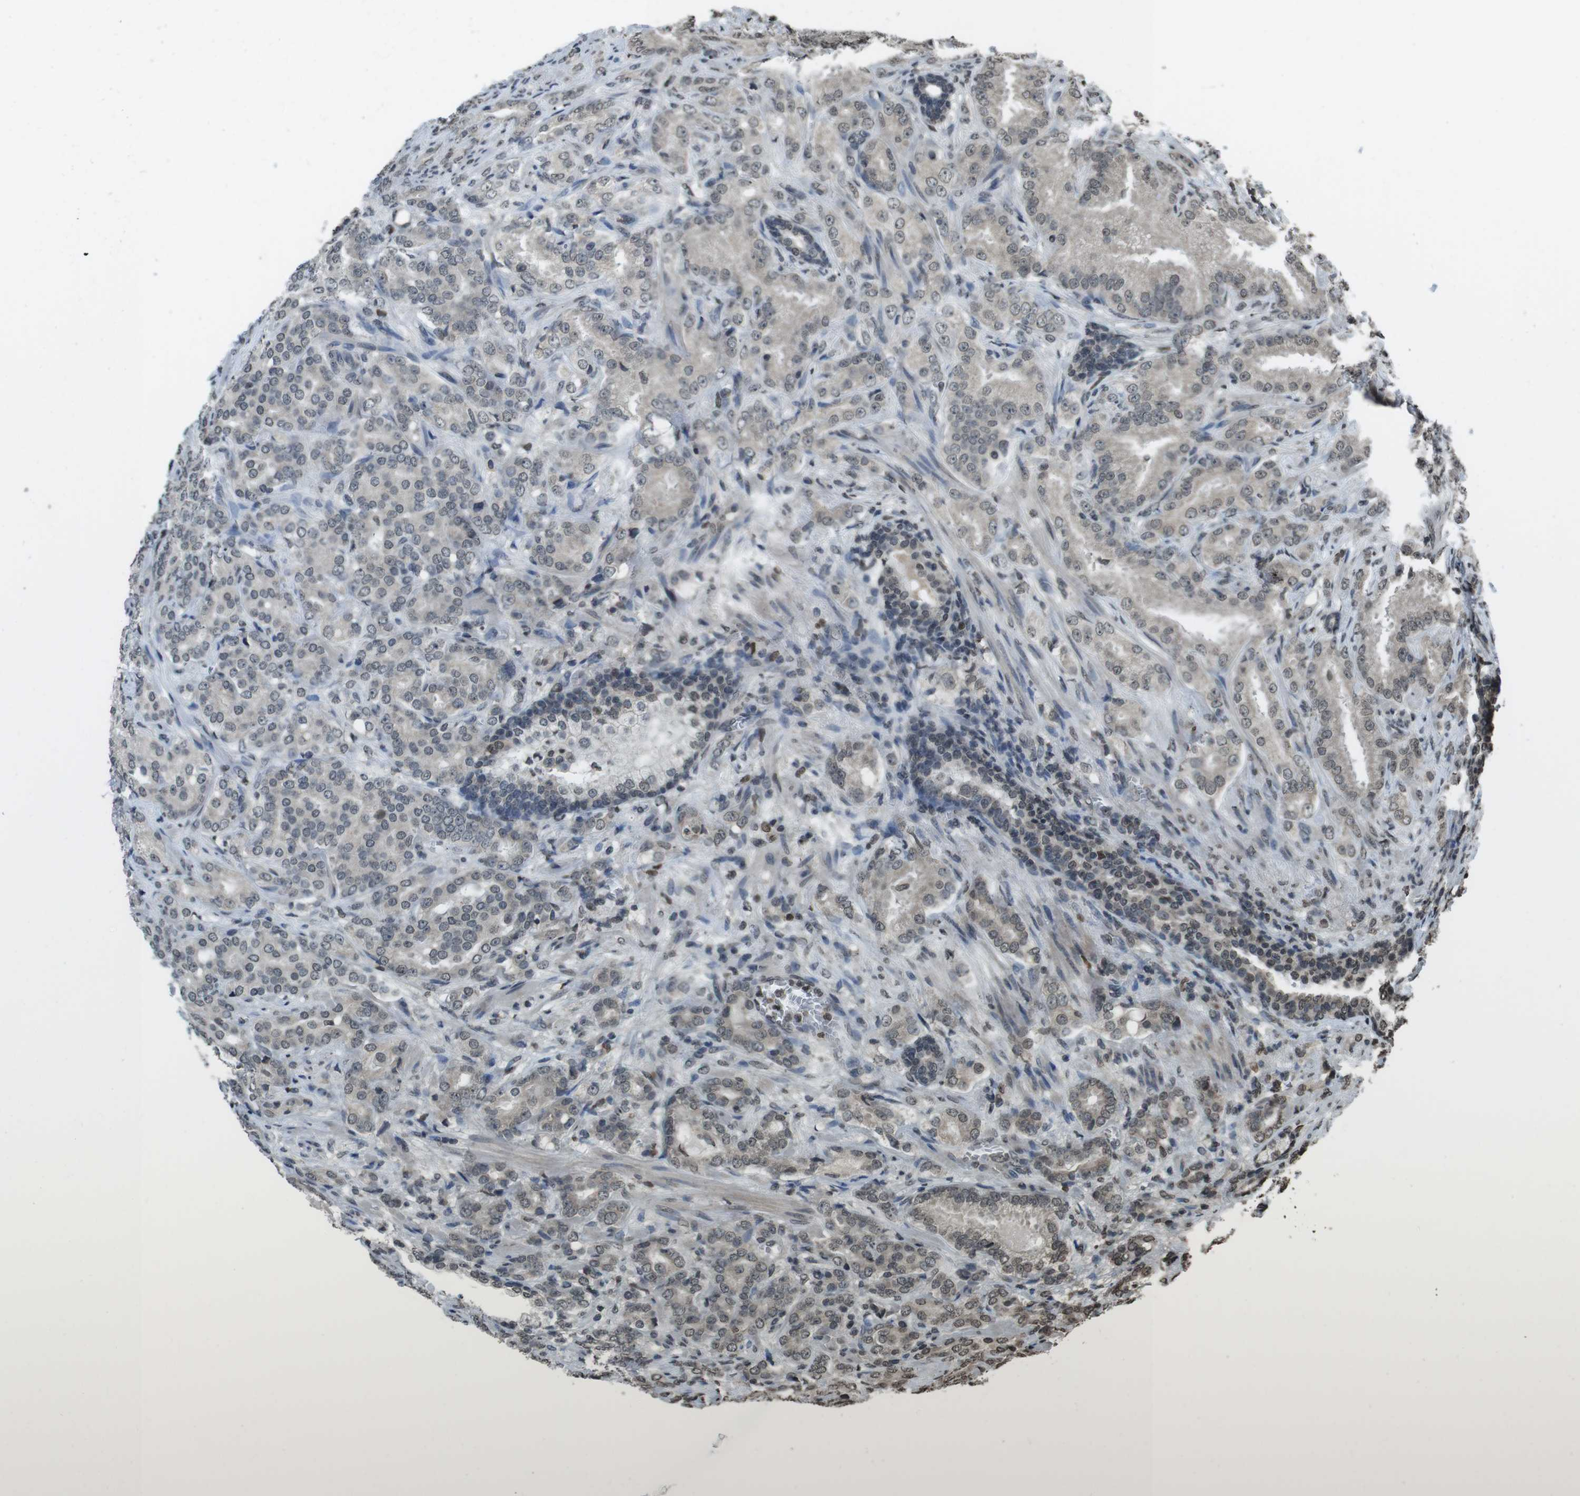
{"staining": {"intensity": "weak", "quantity": "25%-75%", "location": "nuclear"}, "tissue": "prostate cancer", "cell_type": "Tumor cells", "image_type": "cancer", "snomed": [{"axis": "morphology", "description": "Adenocarcinoma, High grade"}, {"axis": "topography", "description": "Prostate"}], "caption": "This histopathology image displays IHC staining of human prostate adenocarcinoma (high-grade), with low weak nuclear expression in approximately 25%-75% of tumor cells.", "gene": "MAF", "patient": {"sex": "male", "age": 64}}